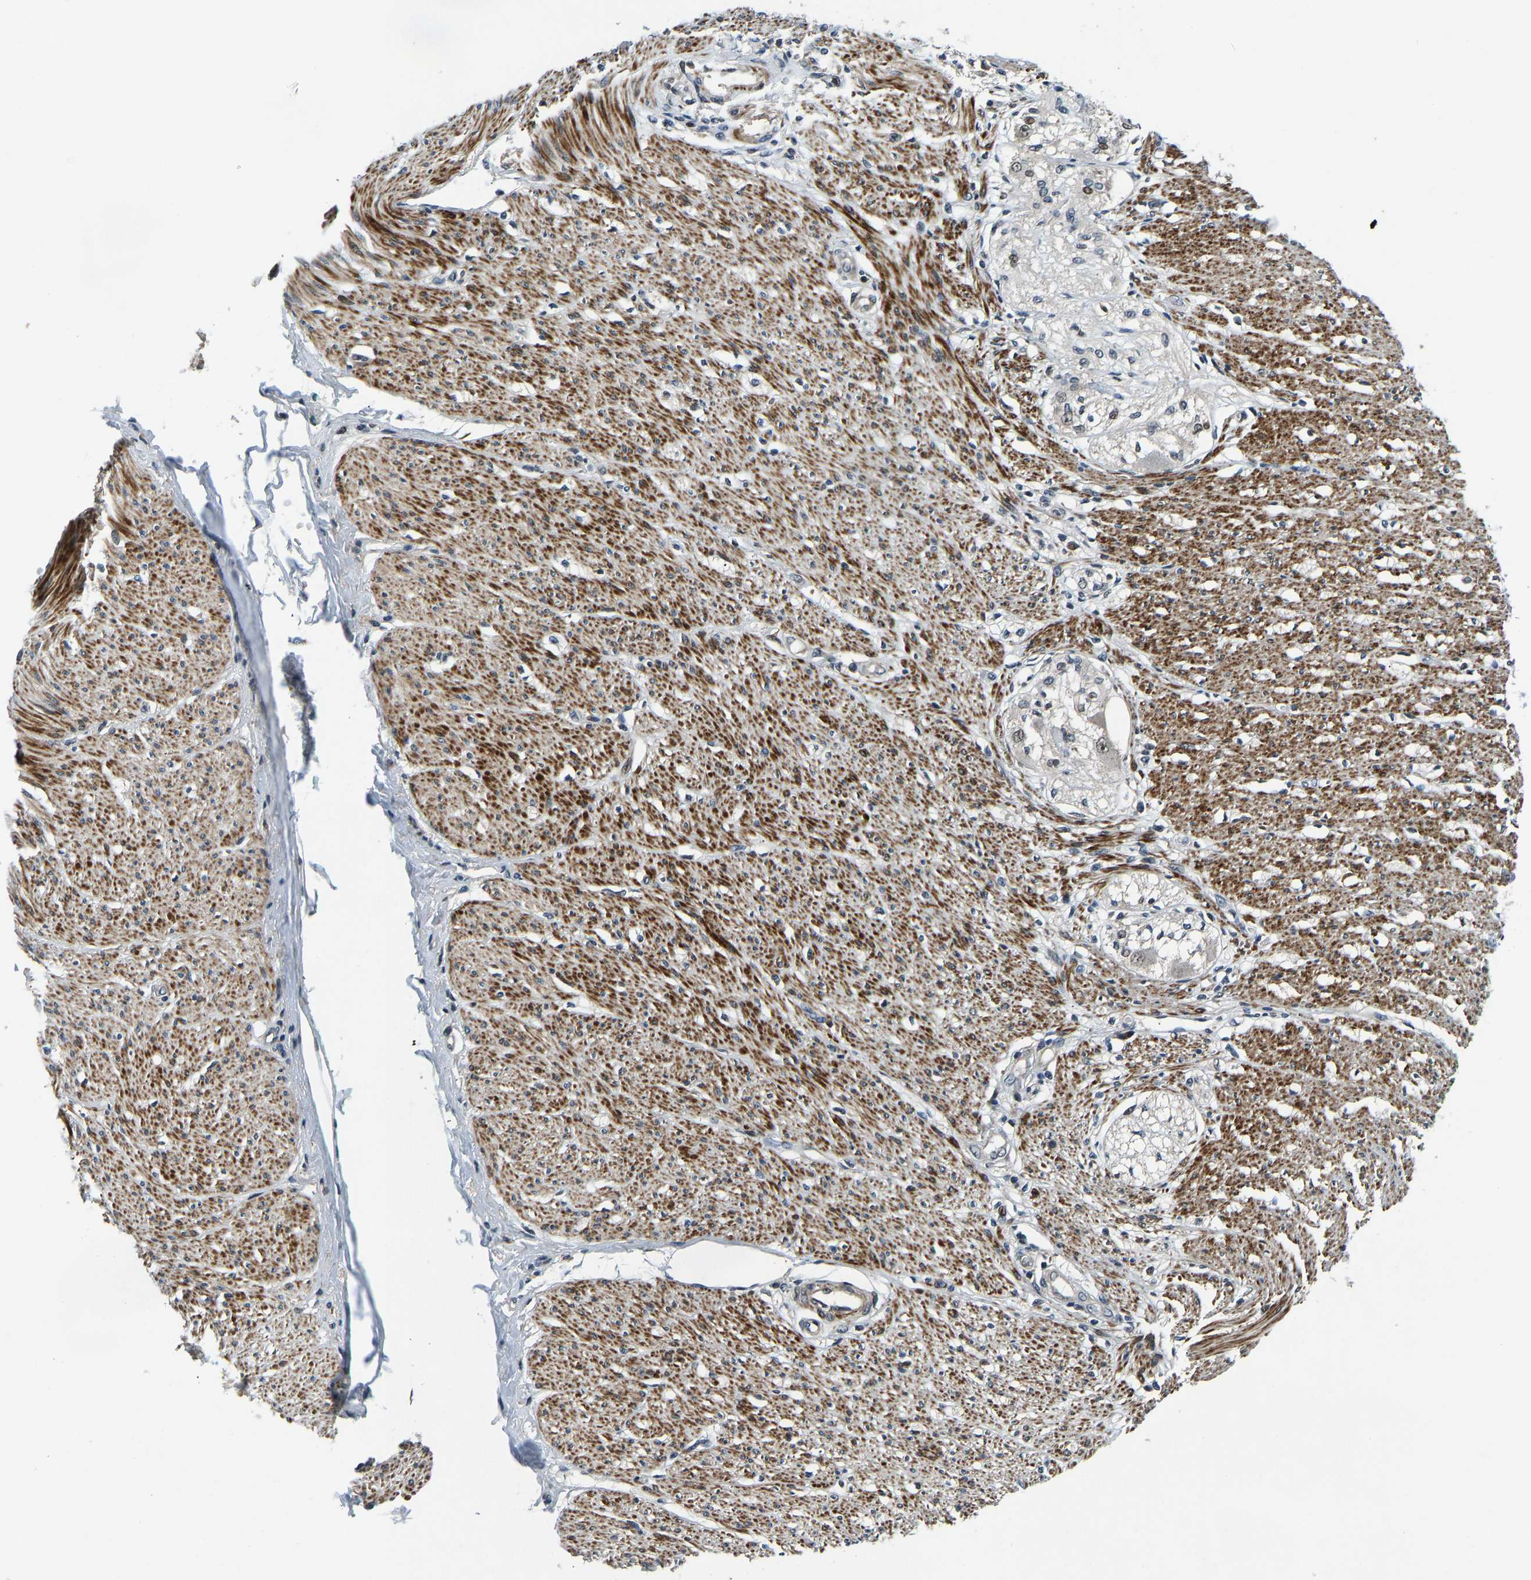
{"staining": {"intensity": "moderate", "quantity": ">75%", "location": "nuclear"}, "tissue": "adipose tissue", "cell_type": "Adipocytes", "image_type": "normal", "snomed": [{"axis": "morphology", "description": "Normal tissue, NOS"}, {"axis": "morphology", "description": "Adenocarcinoma, NOS"}, {"axis": "topography", "description": "Colon"}, {"axis": "topography", "description": "Peripheral nerve tissue"}], "caption": "Protein staining by immunohistochemistry reveals moderate nuclear positivity in approximately >75% of adipocytes in normal adipose tissue.", "gene": "RLIM", "patient": {"sex": "male", "age": 14}}